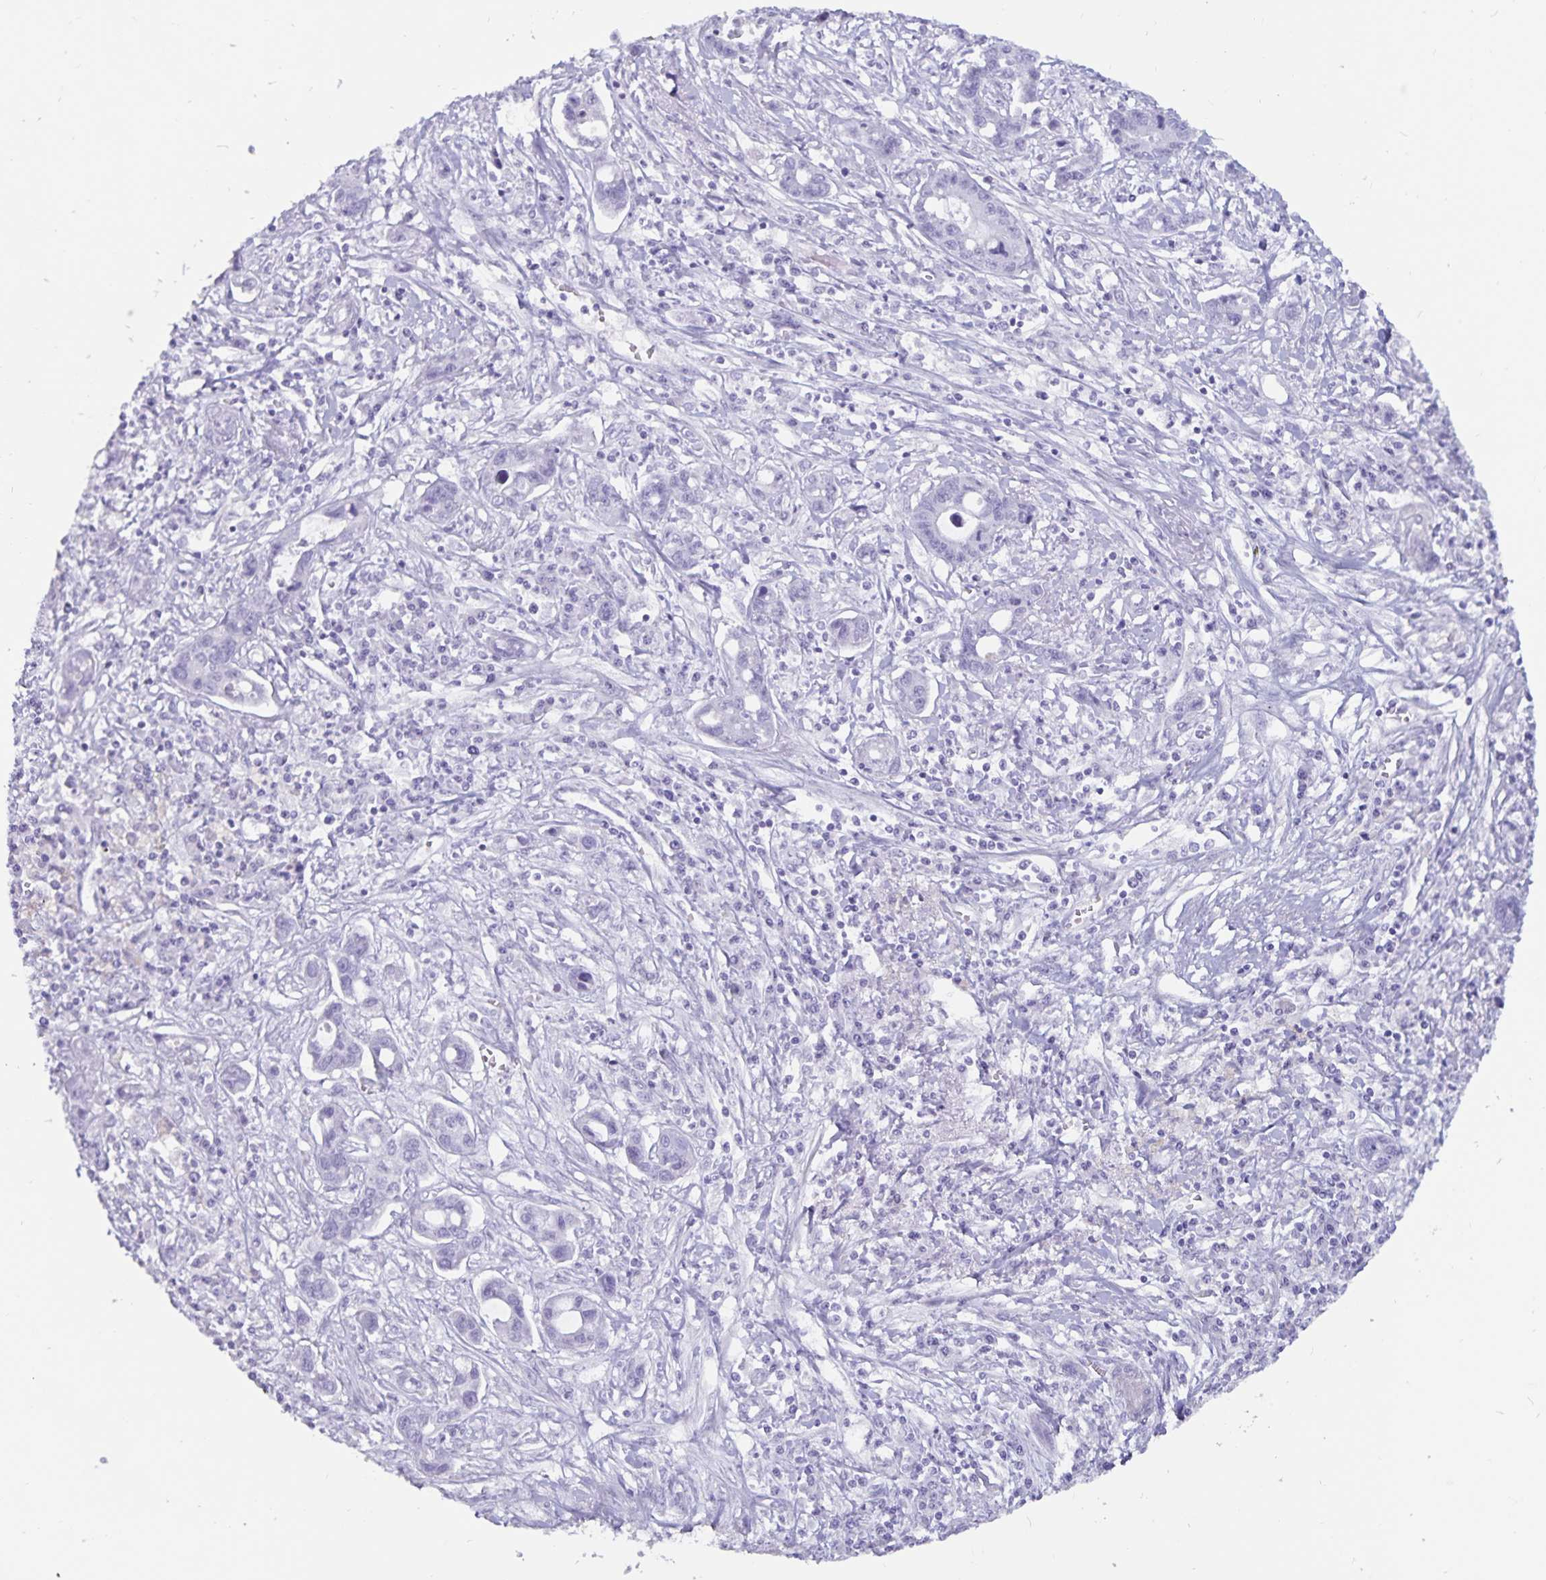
{"staining": {"intensity": "negative", "quantity": "none", "location": "none"}, "tissue": "liver cancer", "cell_type": "Tumor cells", "image_type": "cancer", "snomed": [{"axis": "morphology", "description": "Cholangiocarcinoma"}, {"axis": "topography", "description": "Liver"}], "caption": "There is no significant positivity in tumor cells of liver cancer (cholangiocarcinoma).", "gene": "GPR137", "patient": {"sex": "male", "age": 58}}